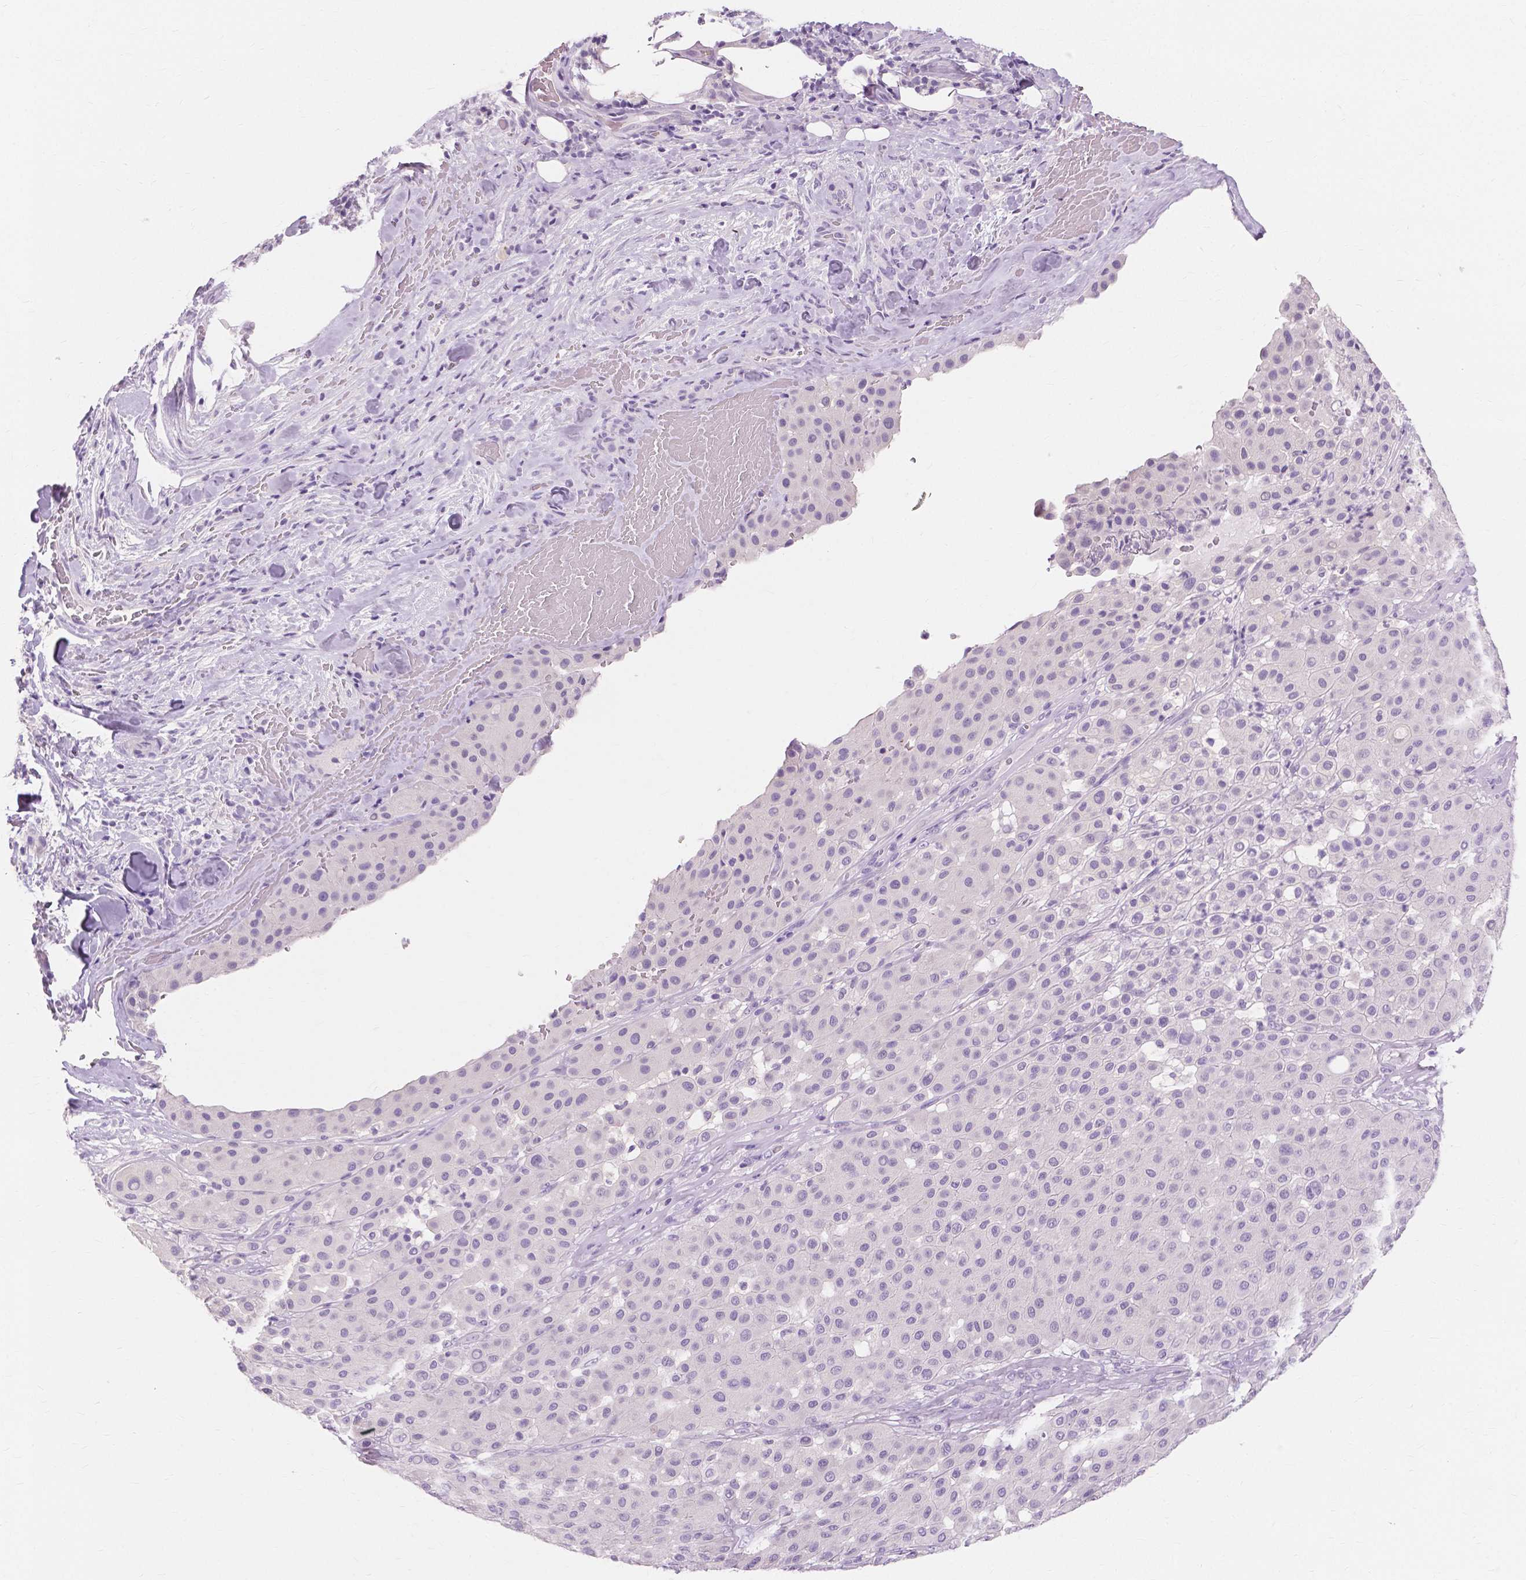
{"staining": {"intensity": "negative", "quantity": "none", "location": "none"}, "tissue": "melanoma", "cell_type": "Tumor cells", "image_type": "cancer", "snomed": [{"axis": "morphology", "description": "Malignant melanoma, Metastatic site"}, {"axis": "topography", "description": "Smooth muscle"}], "caption": "Immunohistochemistry photomicrograph of neoplastic tissue: malignant melanoma (metastatic site) stained with DAB (3,3'-diaminobenzidine) reveals no significant protein expression in tumor cells.", "gene": "MUC12", "patient": {"sex": "male", "age": 41}}